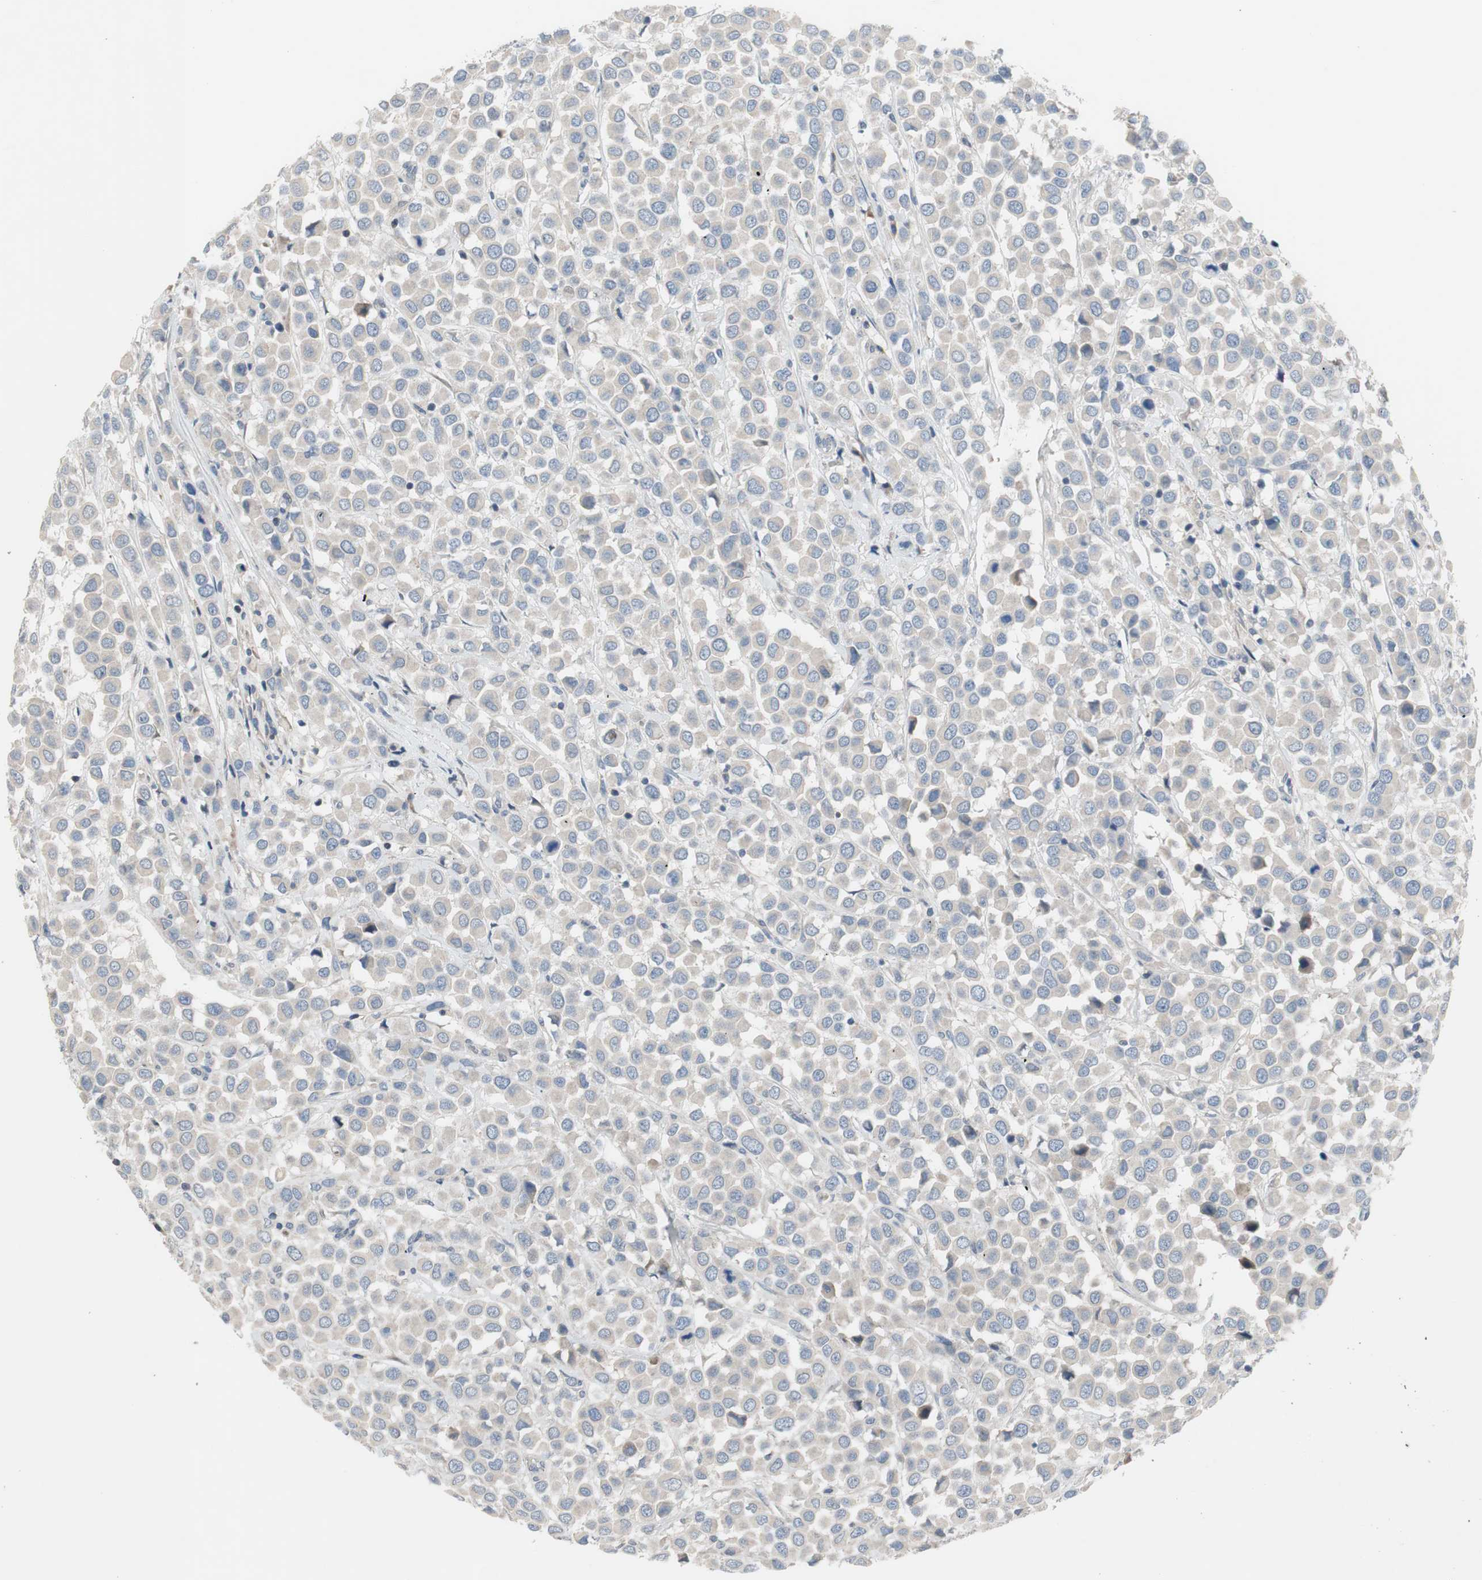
{"staining": {"intensity": "negative", "quantity": "none", "location": "none"}, "tissue": "breast cancer", "cell_type": "Tumor cells", "image_type": "cancer", "snomed": [{"axis": "morphology", "description": "Duct carcinoma"}, {"axis": "topography", "description": "Breast"}], "caption": "DAB immunohistochemical staining of breast cancer demonstrates no significant expression in tumor cells.", "gene": "TACR3", "patient": {"sex": "female", "age": 61}}